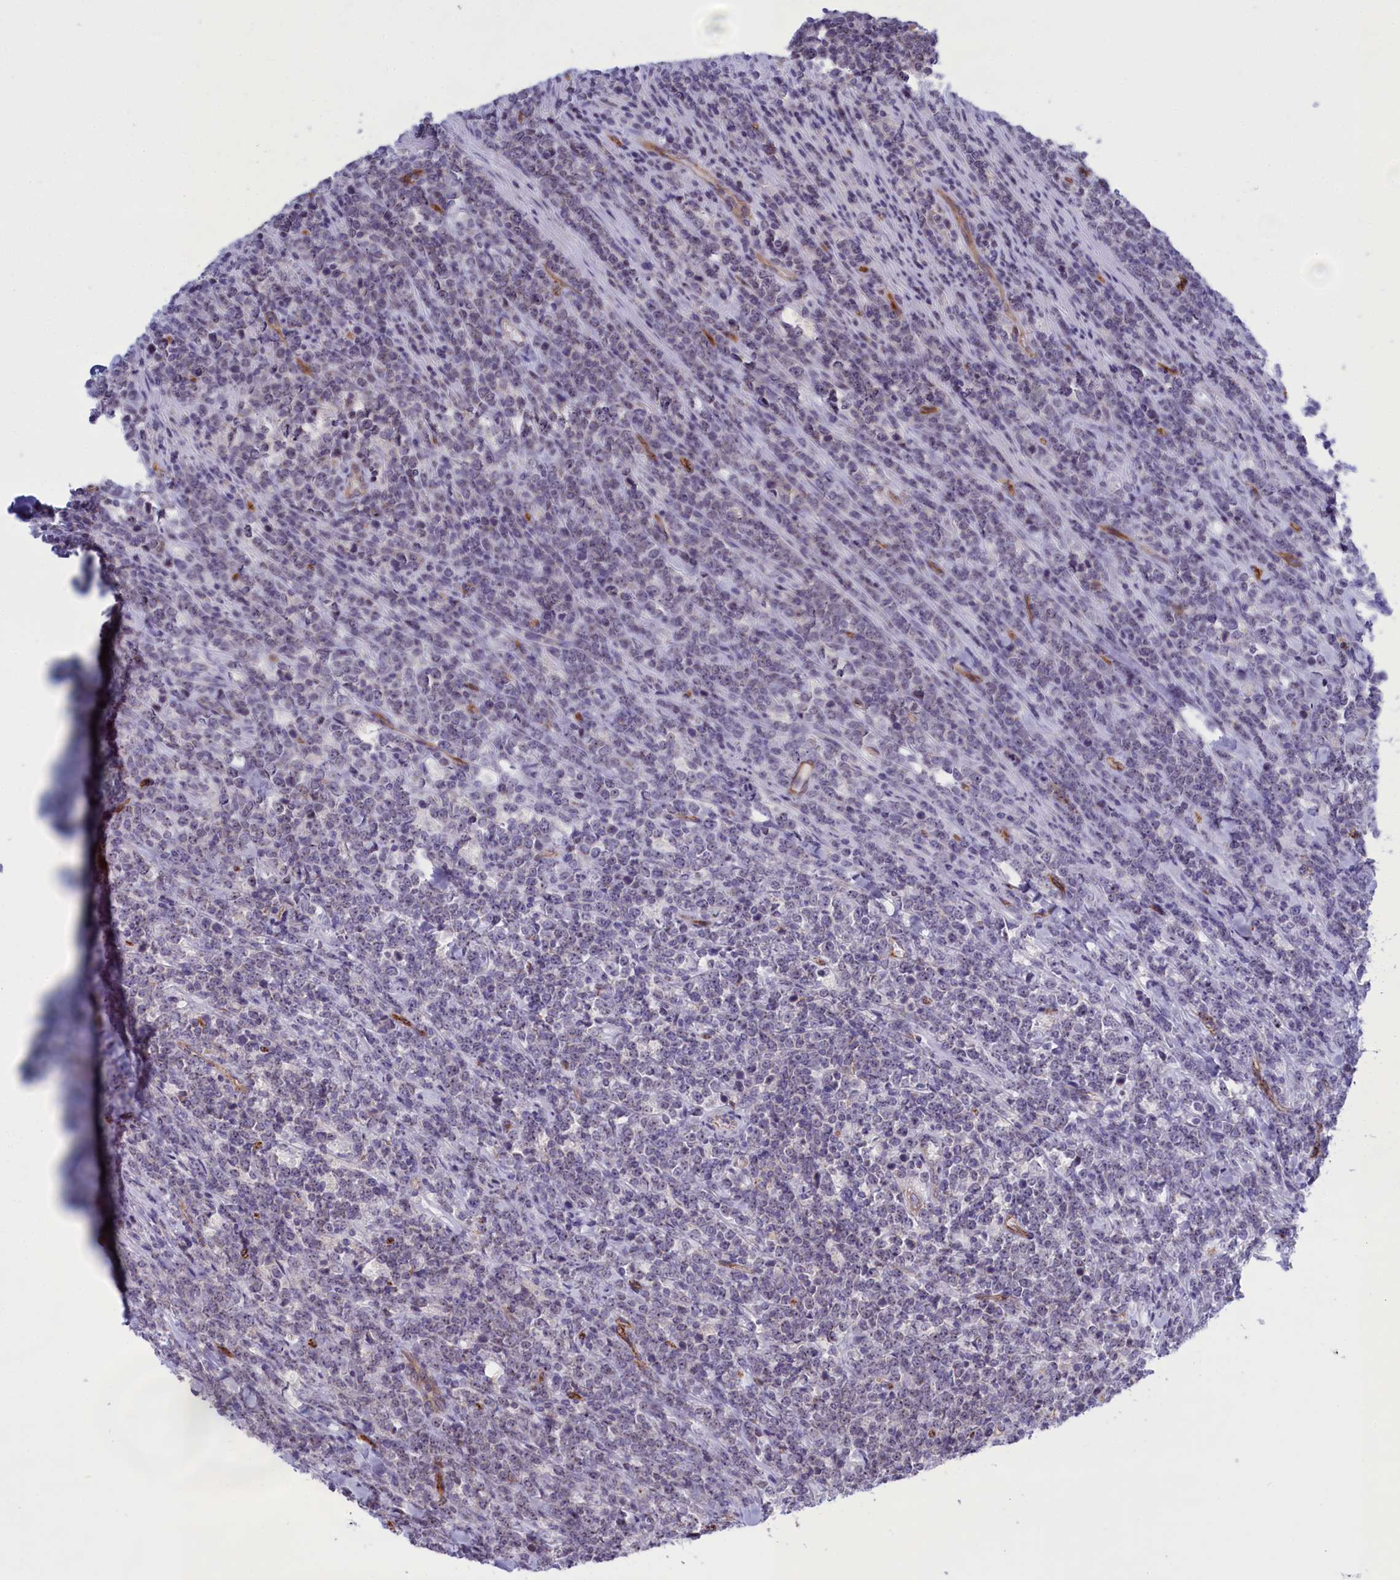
{"staining": {"intensity": "negative", "quantity": "none", "location": "none"}, "tissue": "lymphoma", "cell_type": "Tumor cells", "image_type": "cancer", "snomed": [{"axis": "morphology", "description": "Malignant lymphoma, non-Hodgkin's type, High grade"}, {"axis": "topography", "description": "Small intestine"}], "caption": "Immunohistochemistry image of human lymphoma stained for a protein (brown), which displays no positivity in tumor cells.", "gene": "MPND", "patient": {"sex": "male", "age": 8}}